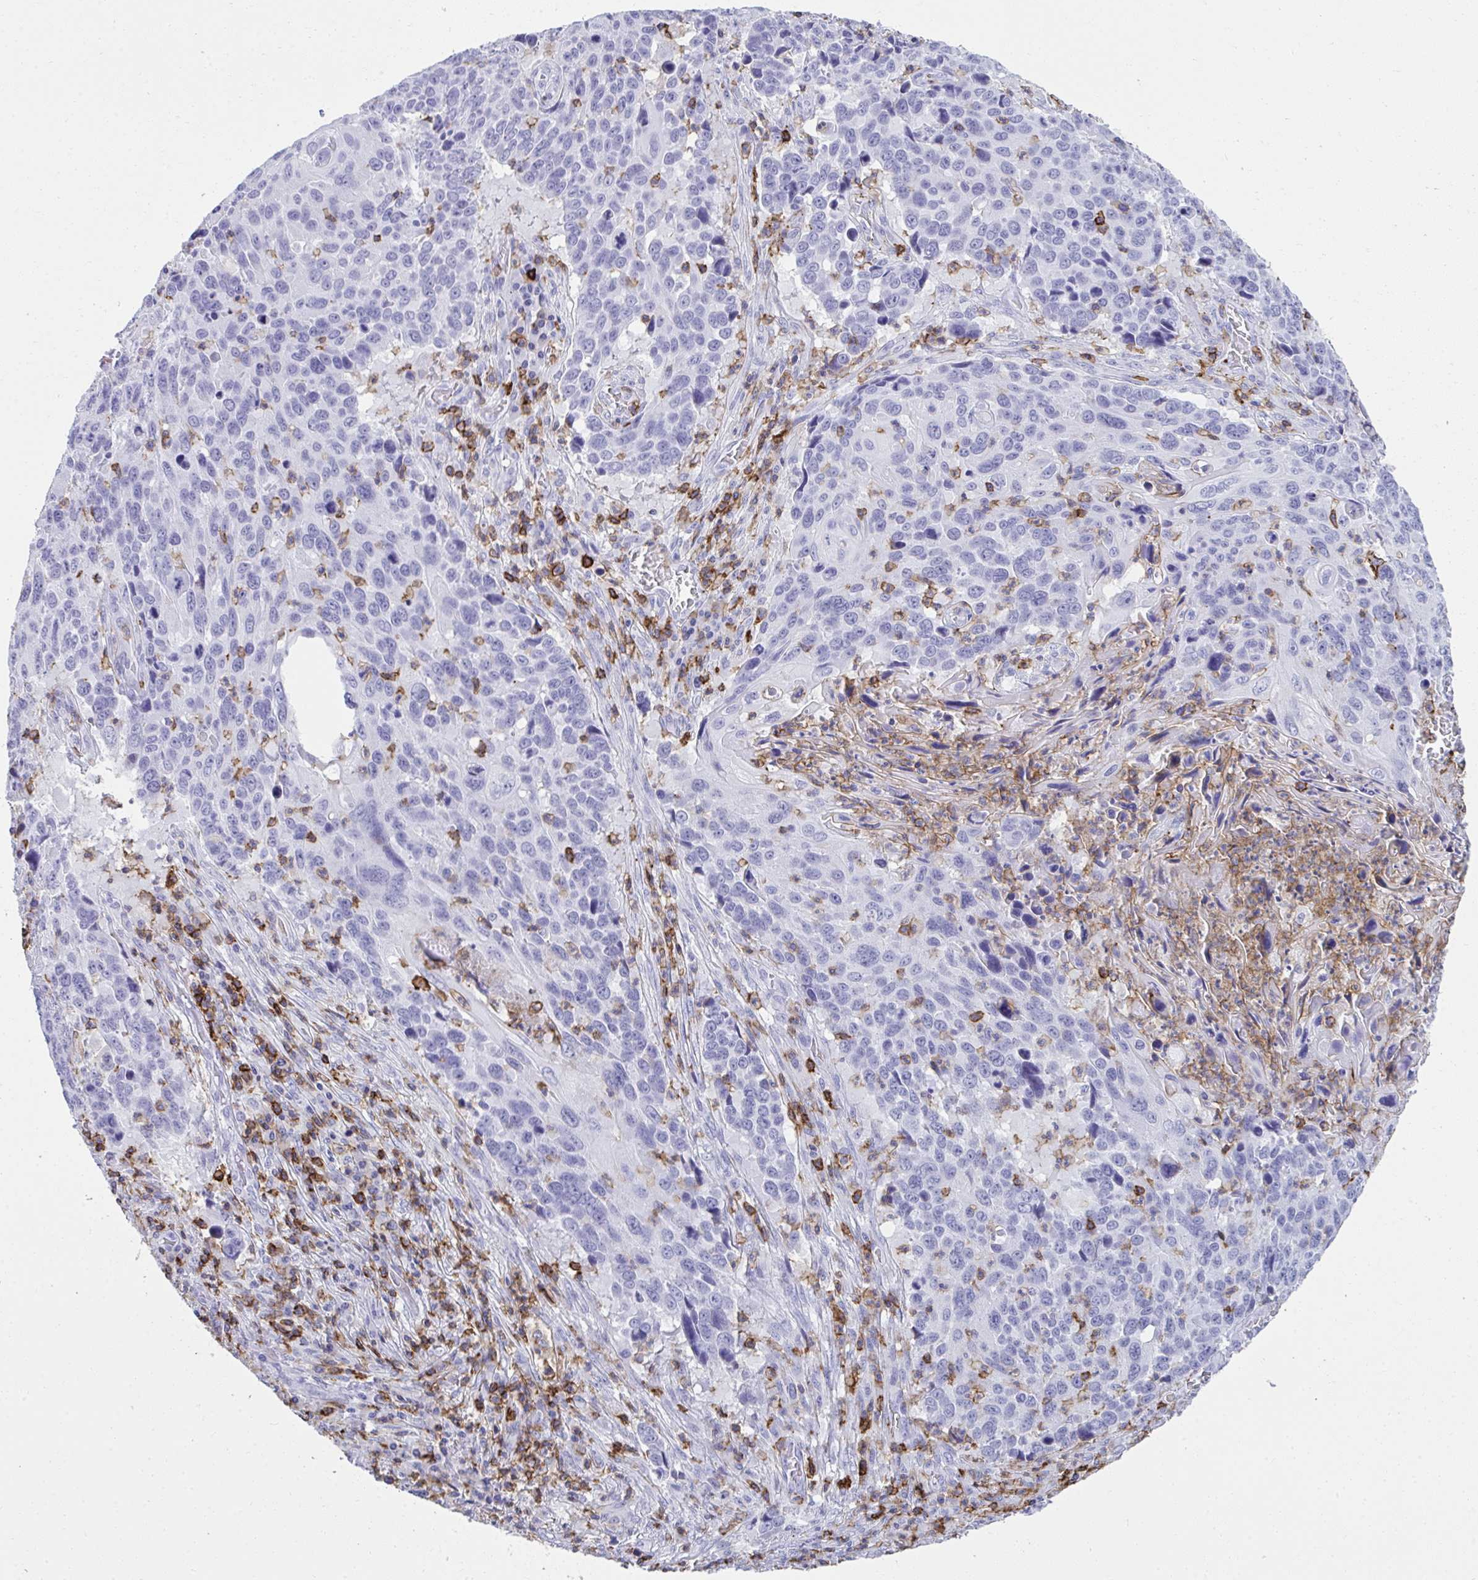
{"staining": {"intensity": "negative", "quantity": "none", "location": "none"}, "tissue": "lung cancer", "cell_type": "Tumor cells", "image_type": "cancer", "snomed": [{"axis": "morphology", "description": "Squamous cell carcinoma, NOS"}, {"axis": "topography", "description": "Lung"}], "caption": "Immunohistochemistry (IHC) of human lung squamous cell carcinoma demonstrates no expression in tumor cells.", "gene": "SPN", "patient": {"sex": "male", "age": 68}}